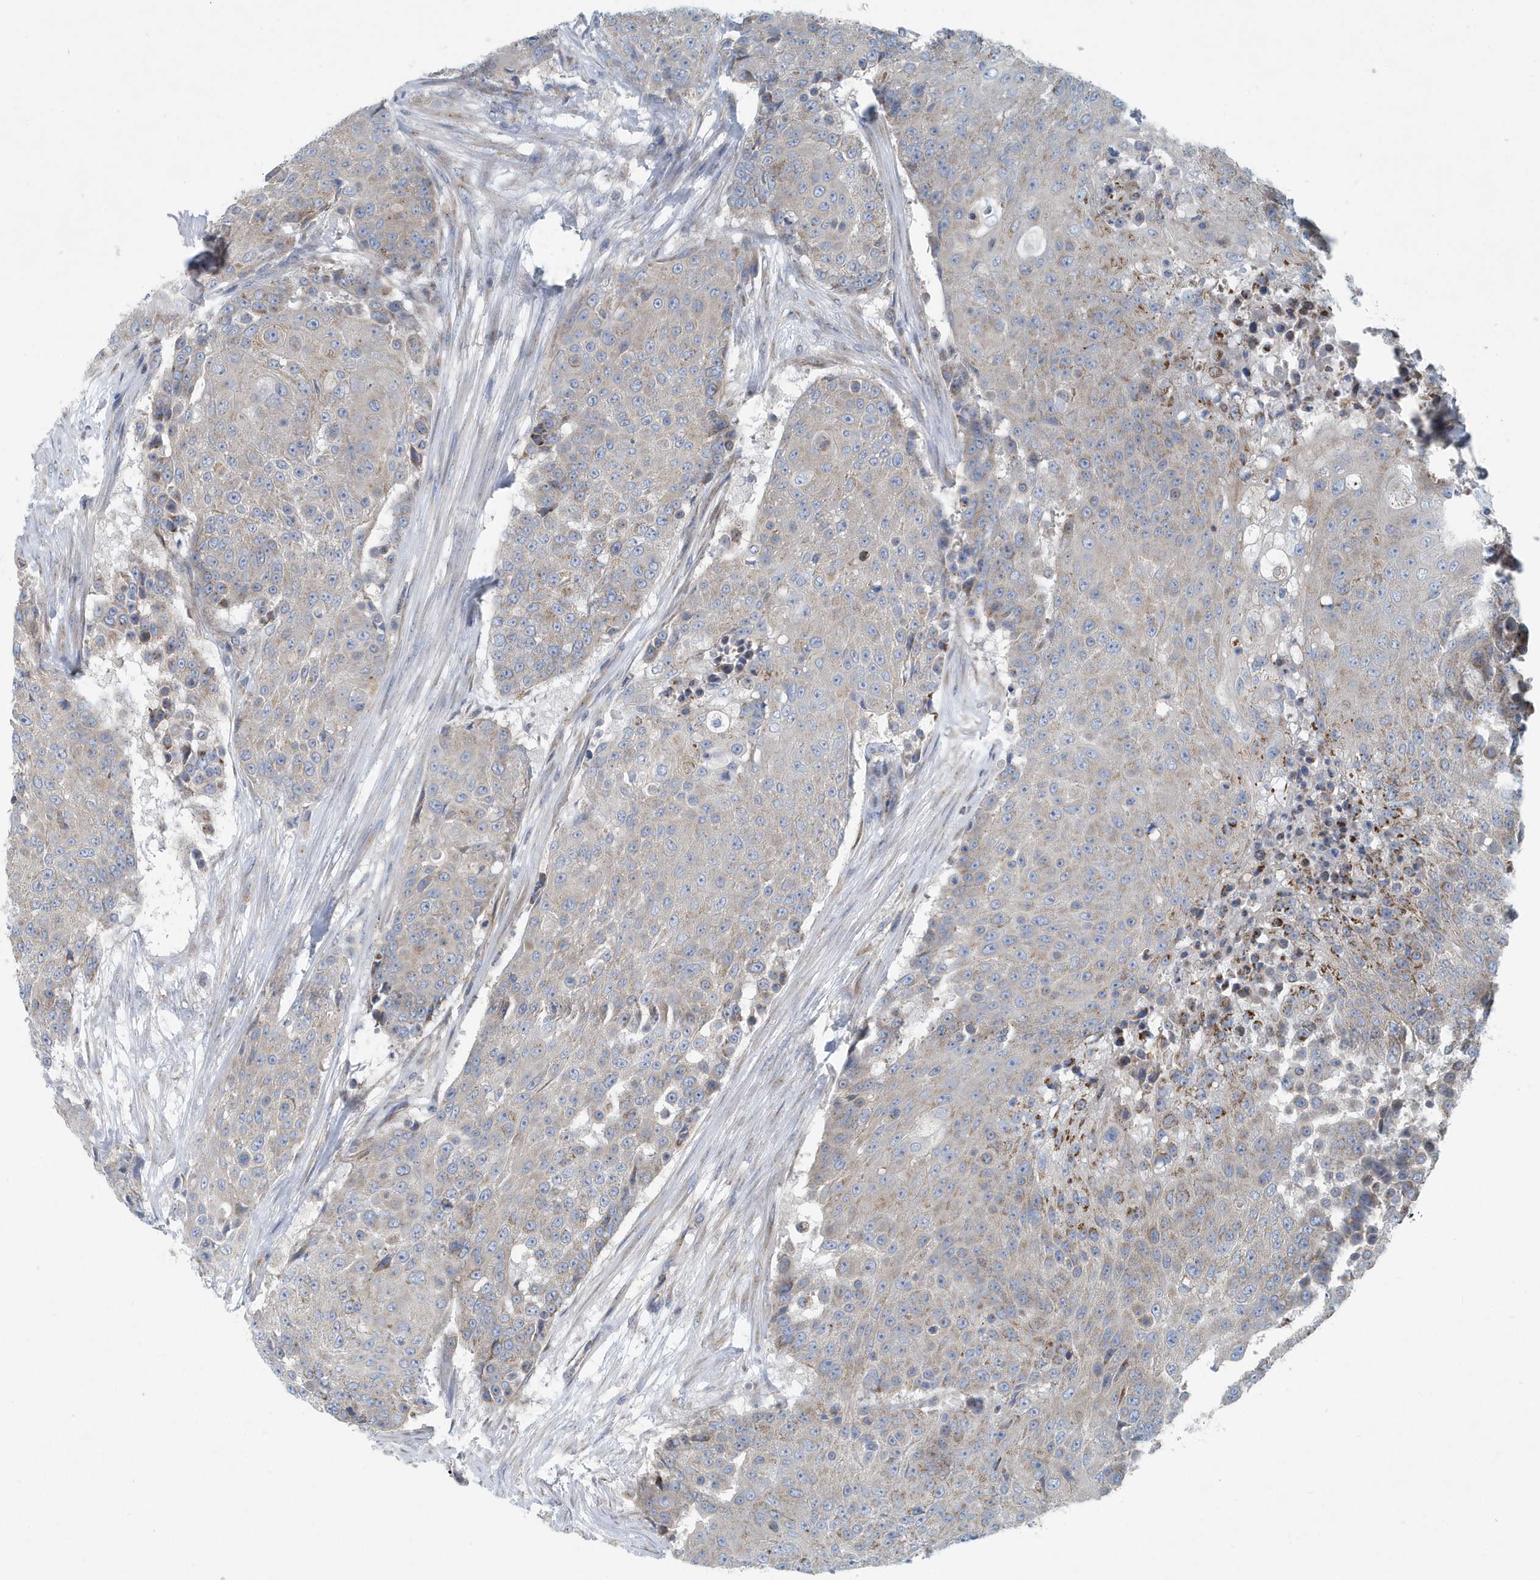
{"staining": {"intensity": "weak", "quantity": "<25%", "location": "cytoplasmic/membranous"}, "tissue": "urothelial cancer", "cell_type": "Tumor cells", "image_type": "cancer", "snomed": [{"axis": "morphology", "description": "Urothelial carcinoma, High grade"}, {"axis": "topography", "description": "Urinary bladder"}], "caption": "Immunohistochemical staining of urothelial cancer shows no significant staining in tumor cells.", "gene": "PPM1M", "patient": {"sex": "female", "age": 63}}